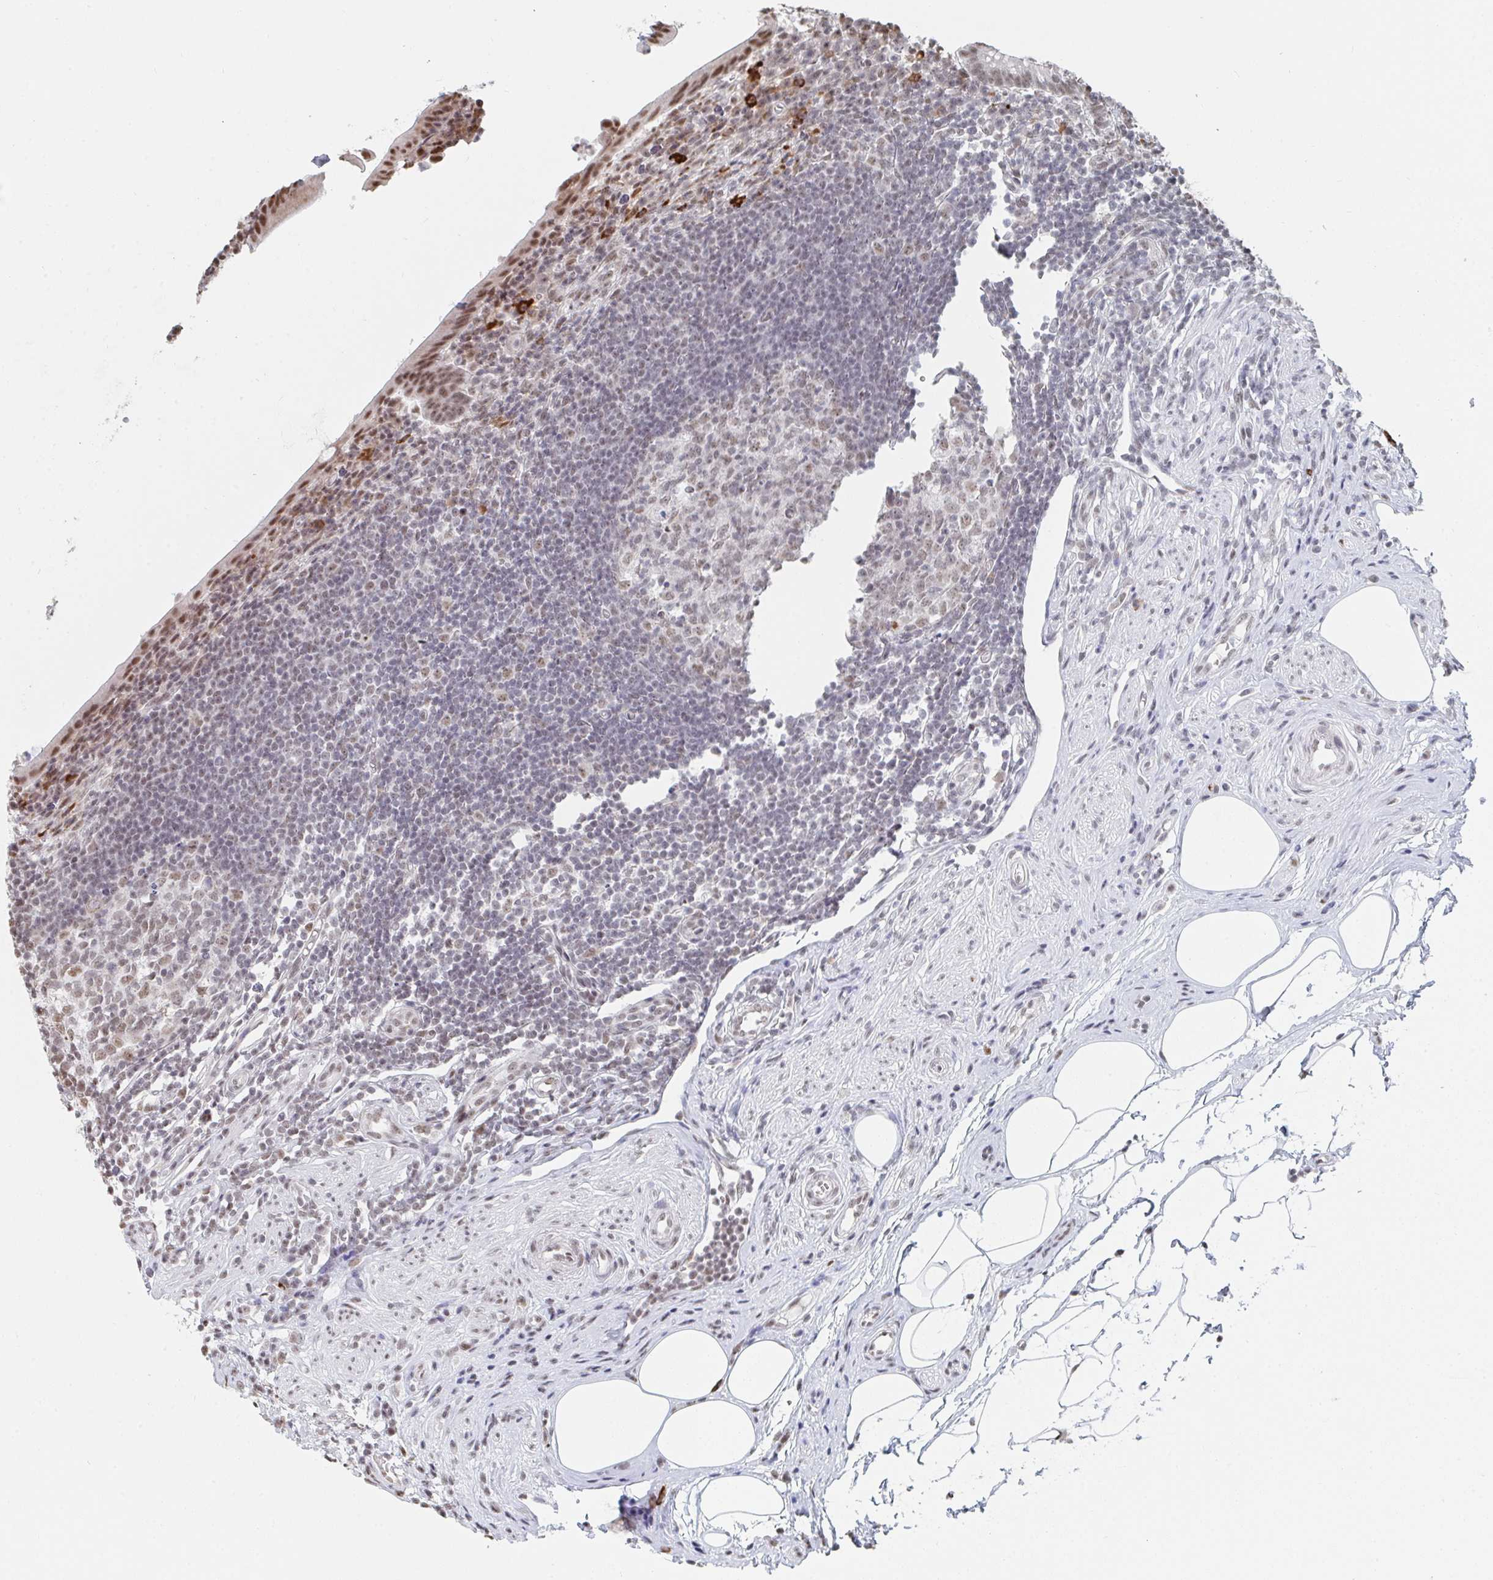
{"staining": {"intensity": "moderate", "quantity": ">75%", "location": "cytoplasmic/membranous,nuclear"}, "tissue": "appendix", "cell_type": "Glandular cells", "image_type": "normal", "snomed": [{"axis": "morphology", "description": "Normal tissue, NOS"}, {"axis": "topography", "description": "Appendix"}], "caption": "IHC histopathology image of unremarkable appendix stained for a protein (brown), which shows medium levels of moderate cytoplasmic/membranous,nuclear staining in approximately >75% of glandular cells.", "gene": "MBNL1", "patient": {"sex": "female", "age": 56}}